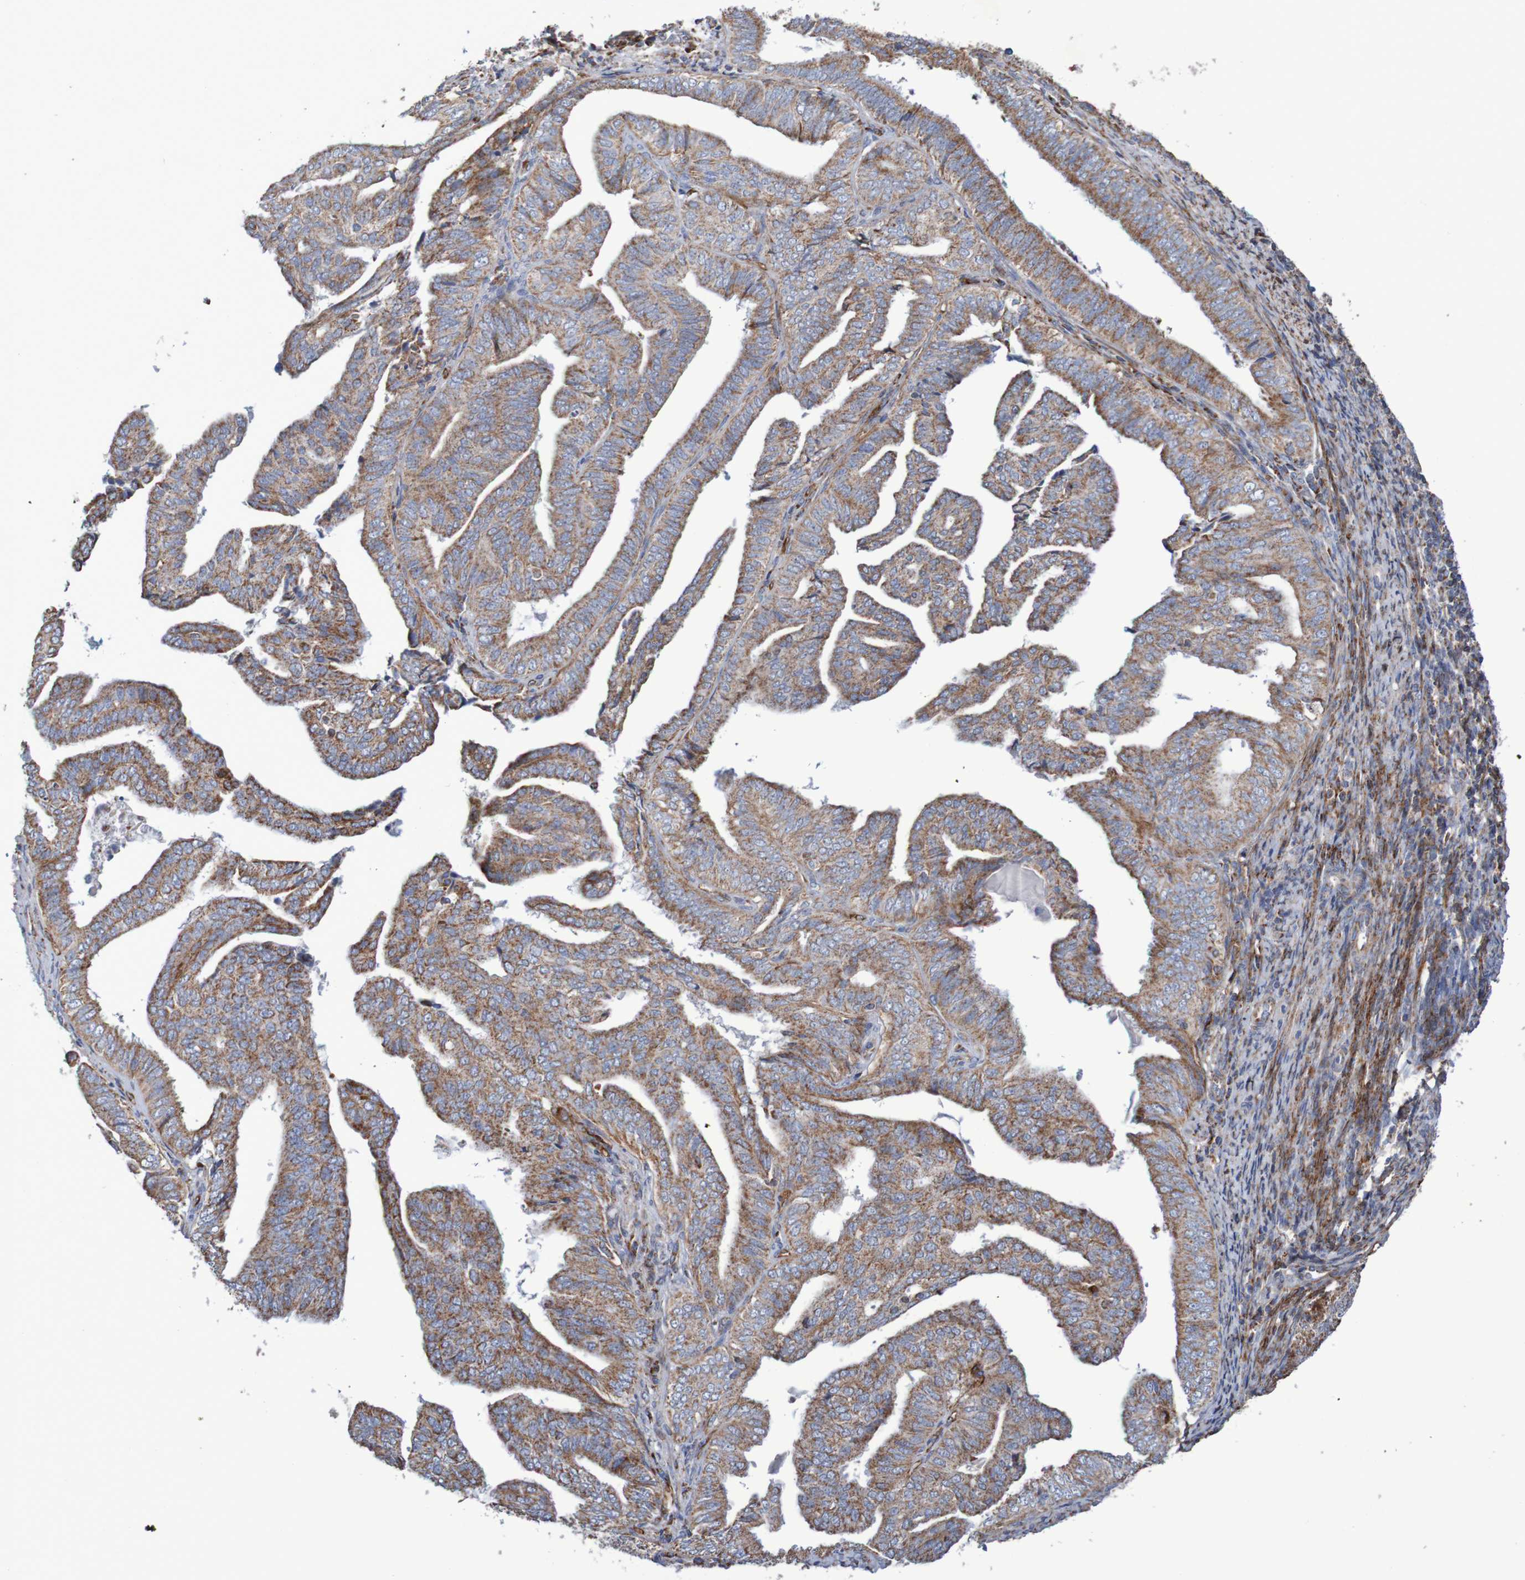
{"staining": {"intensity": "moderate", "quantity": ">75%", "location": "cytoplasmic/membranous"}, "tissue": "endometrial cancer", "cell_type": "Tumor cells", "image_type": "cancer", "snomed": [{"axis": "morphology", "description": "Adenocarcinoma, NOS"}, {"axis": "topography", "description": "Endometrium"}], "caption": "Endometrial adenocarcinoma stained with DAB (3,3'-diaminobenzidine) immunohistochemistry displays medium levels of moderate cytoplasmic/membranous staining in approximately >75% of tumor cells.", "gene": "MMEL1", "patient": {"sex": "female", "age": 58}}